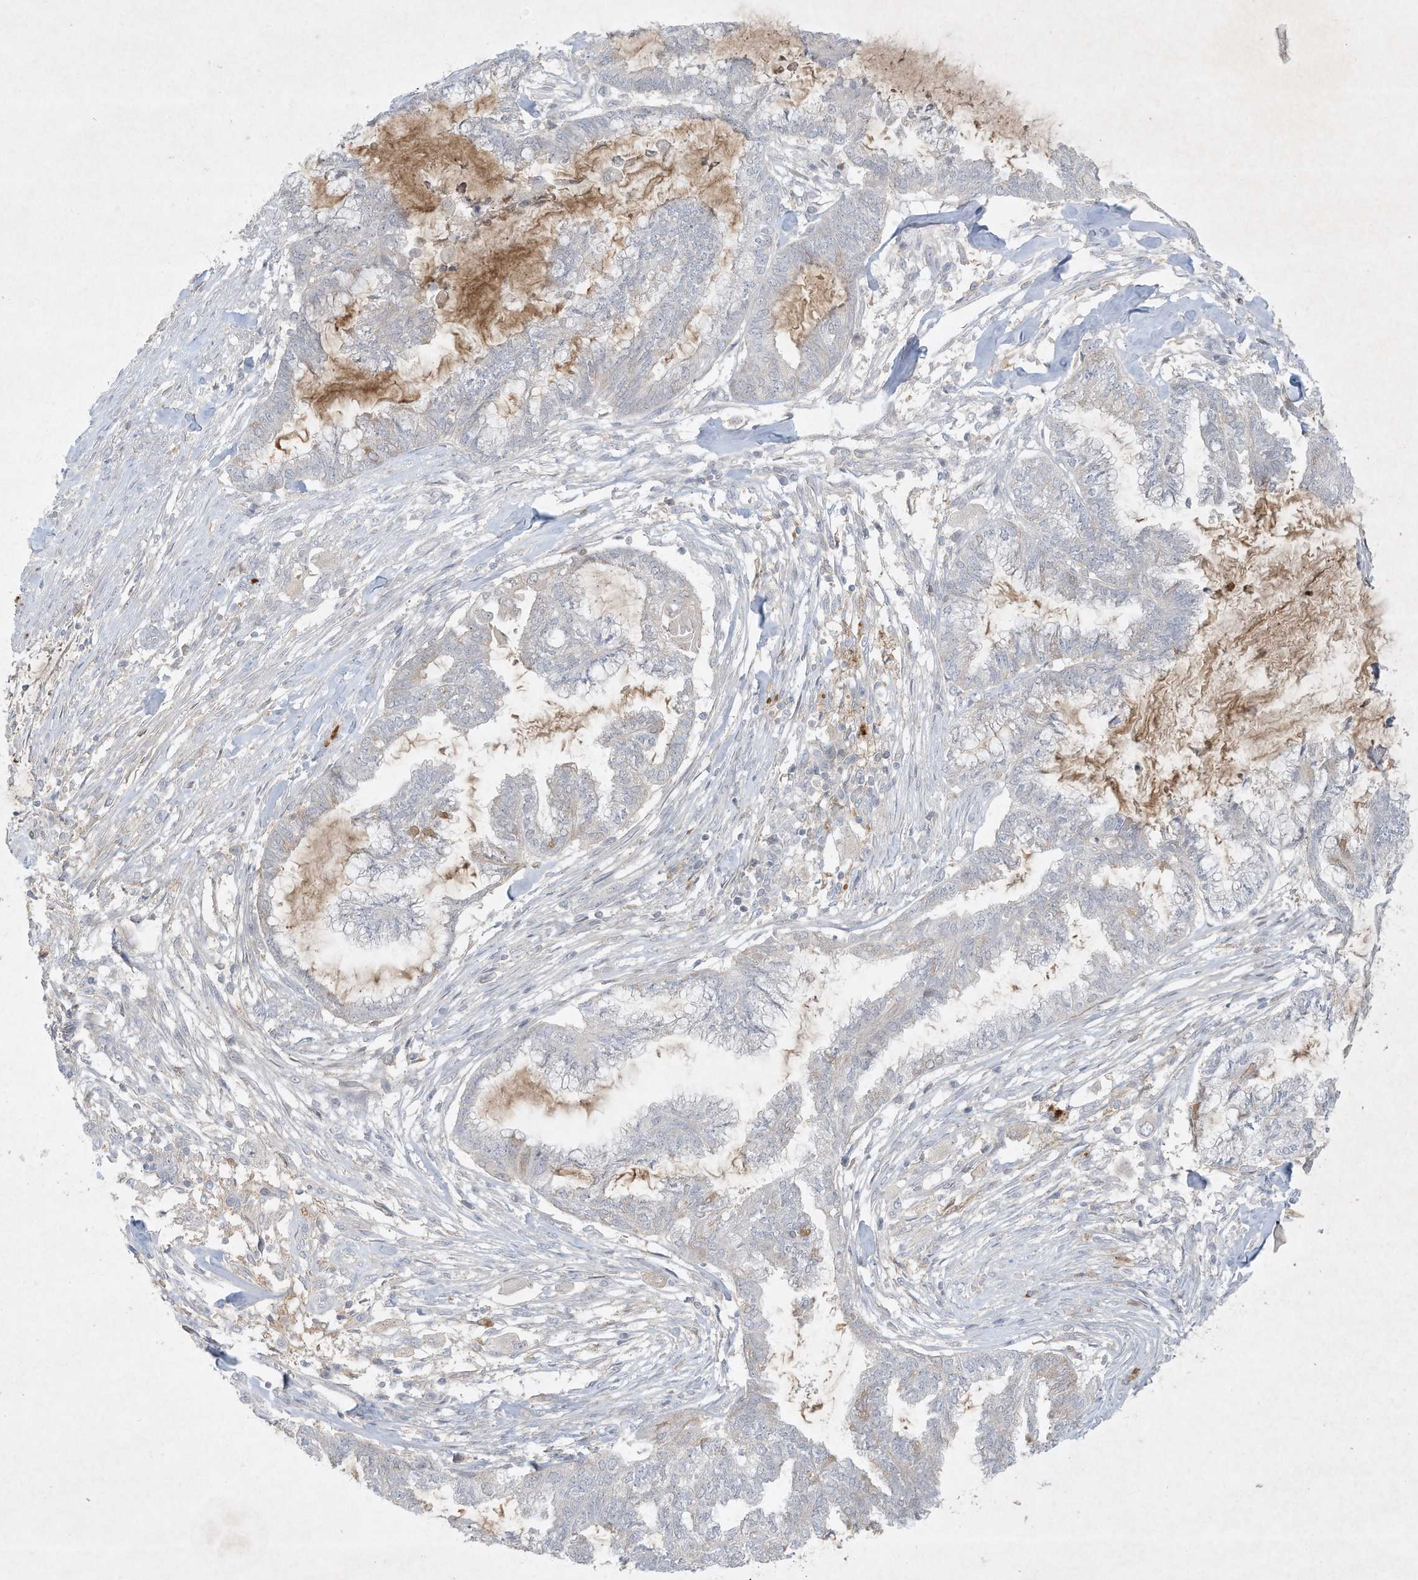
{"staining": {"intensity": "negative", "quantity": "none", "location": "none"}, "tissue": "endometrial cancer", "cell_type": "Tumor cells", "image_type": "cancer", "snomed": [{"axis": "morphology", "description": "Adenocarcinoma, NOS"}, {"axis": "topography", "description": "Endometrium"}], "caption": "The image shows no staining of tumor cells in endometrial adenocarcinoma. The staining was performed using DAB to visualize the protein expression in brown, while the nuclei were stained in blue with hematoxylin (Magnification: 20x).", "gene": "FETUB", "patient": {"sex": "female", "age": 86}}